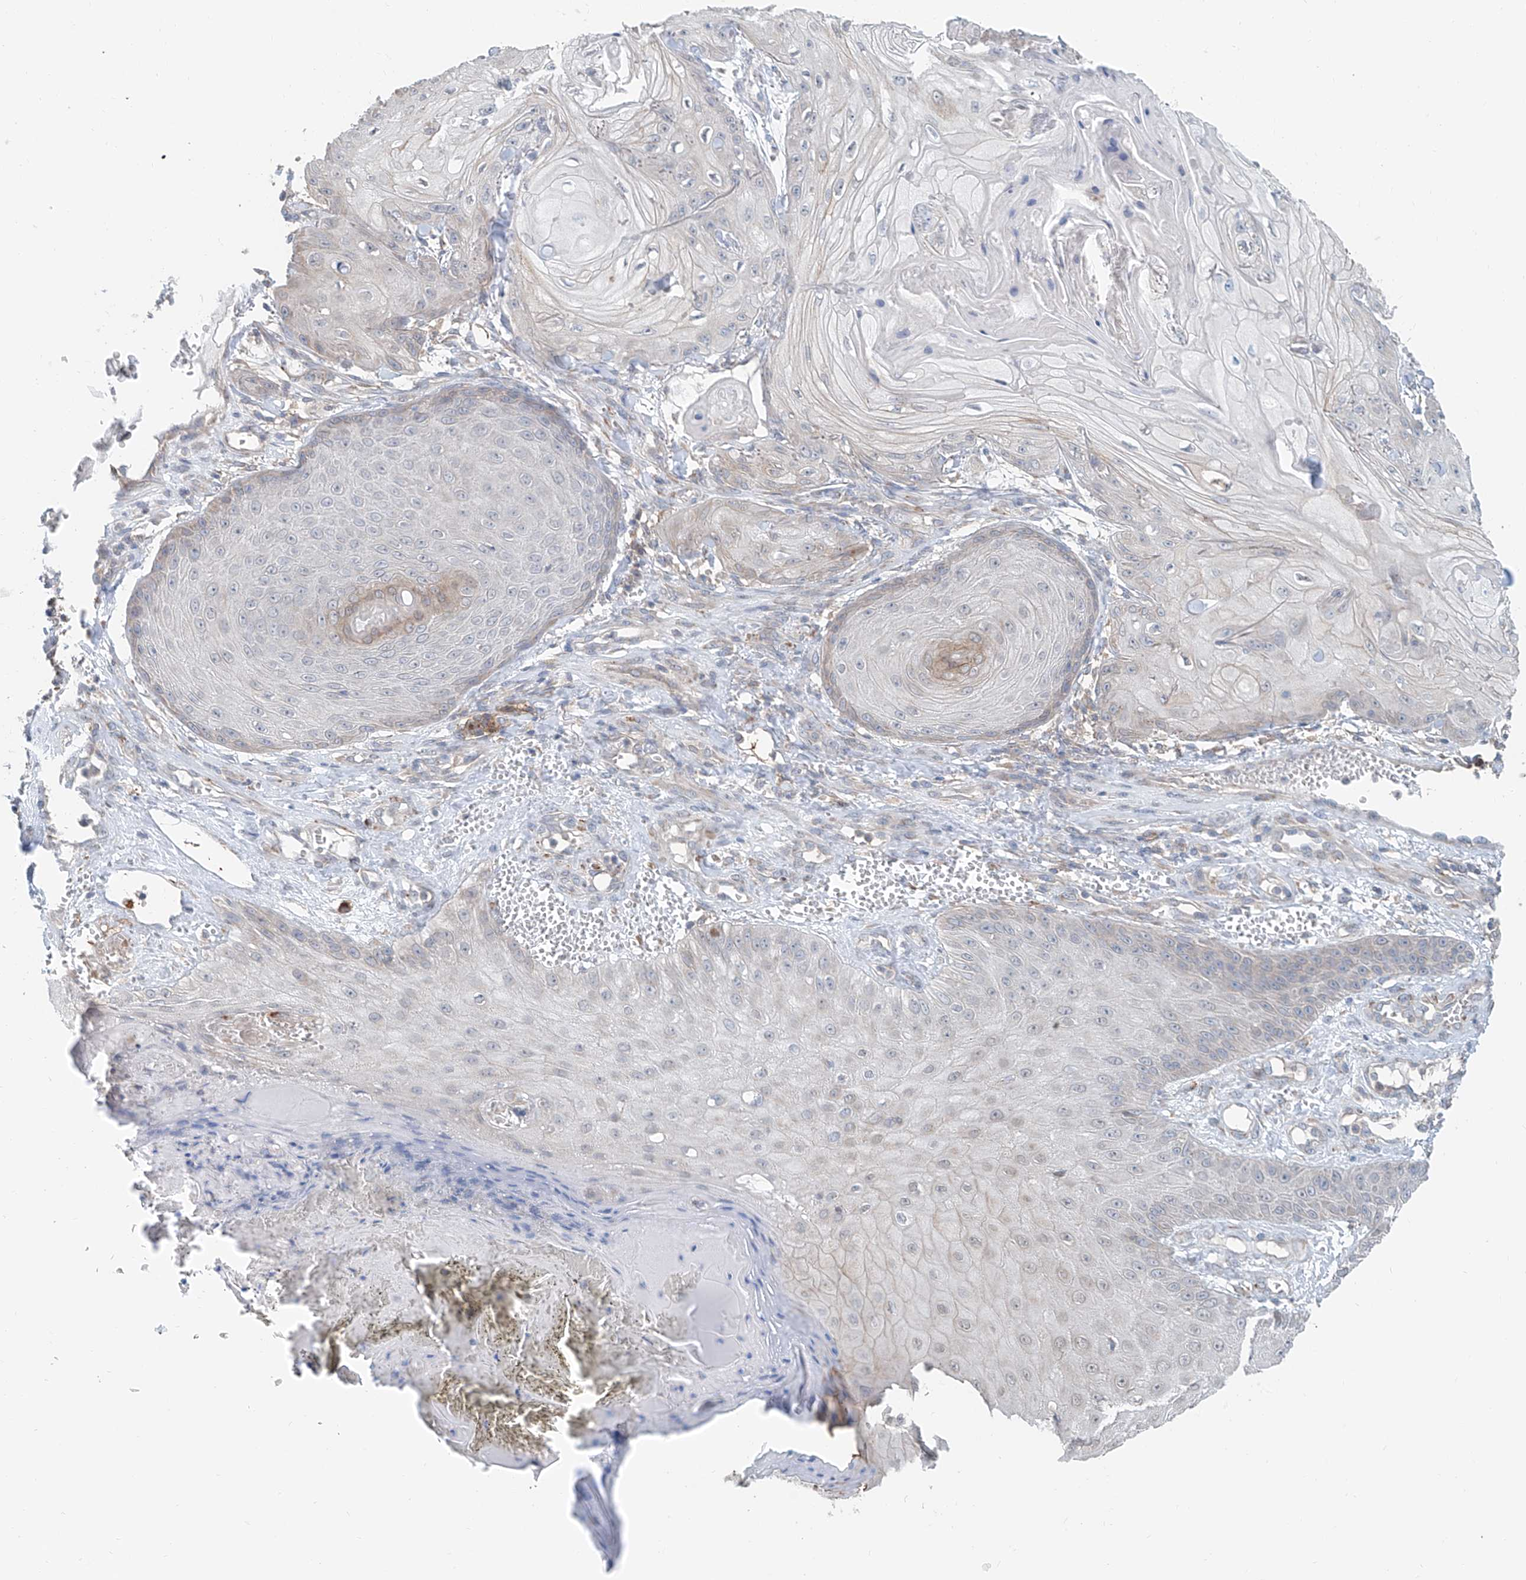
{"staining": {"intensity": "negative", "quantity": "none", "location": "none"}, "tissue": "skin cancer", "cell_type": "Tumor cells", "image_type": "cancer", "snomed": [{"axis": "morphology", "description": "Squamous cell carcinoma, NOS"}, {"axis": "topography", "description": "Skin"}], "caption": "There is no significant positivity in tumor cells of skin cancer.", "gene": "KCNK10", "patient": {"sex": "male", "age": 74}}